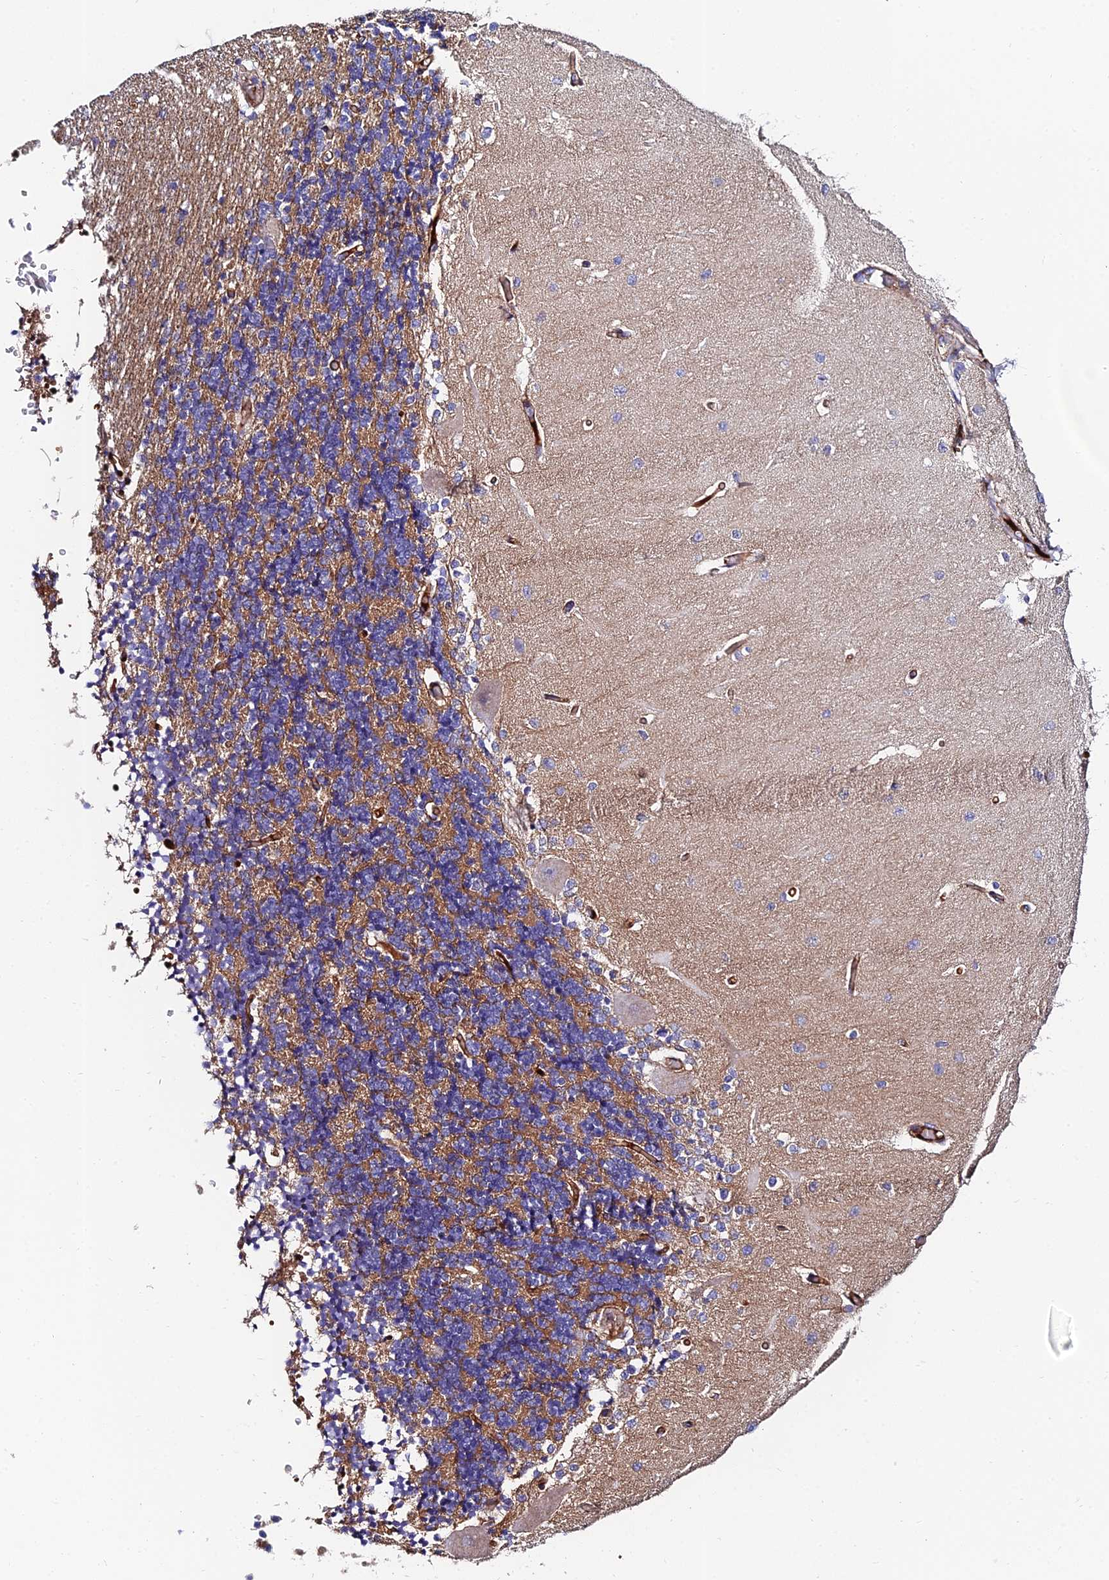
{"staining": {"intensity": "negative", "quantity": "none", "location": "none"}, "tissue": "cerebellum", "cell_type": "Cells in granular layer", "image_type": "normal", "snomed": [{"axis": "morphology", "description": "Normal tissue, NOS"}, {"axis": "topography", "description": "Cerebellum"}], "caption": "High power microscopy histopathology image of an IHC histopathology image of benign cerebellum, revealing no significant positivity in cells in granular layer.", "gene": "ADGRF3", "patient": {"sex": "male", "age": 37}}